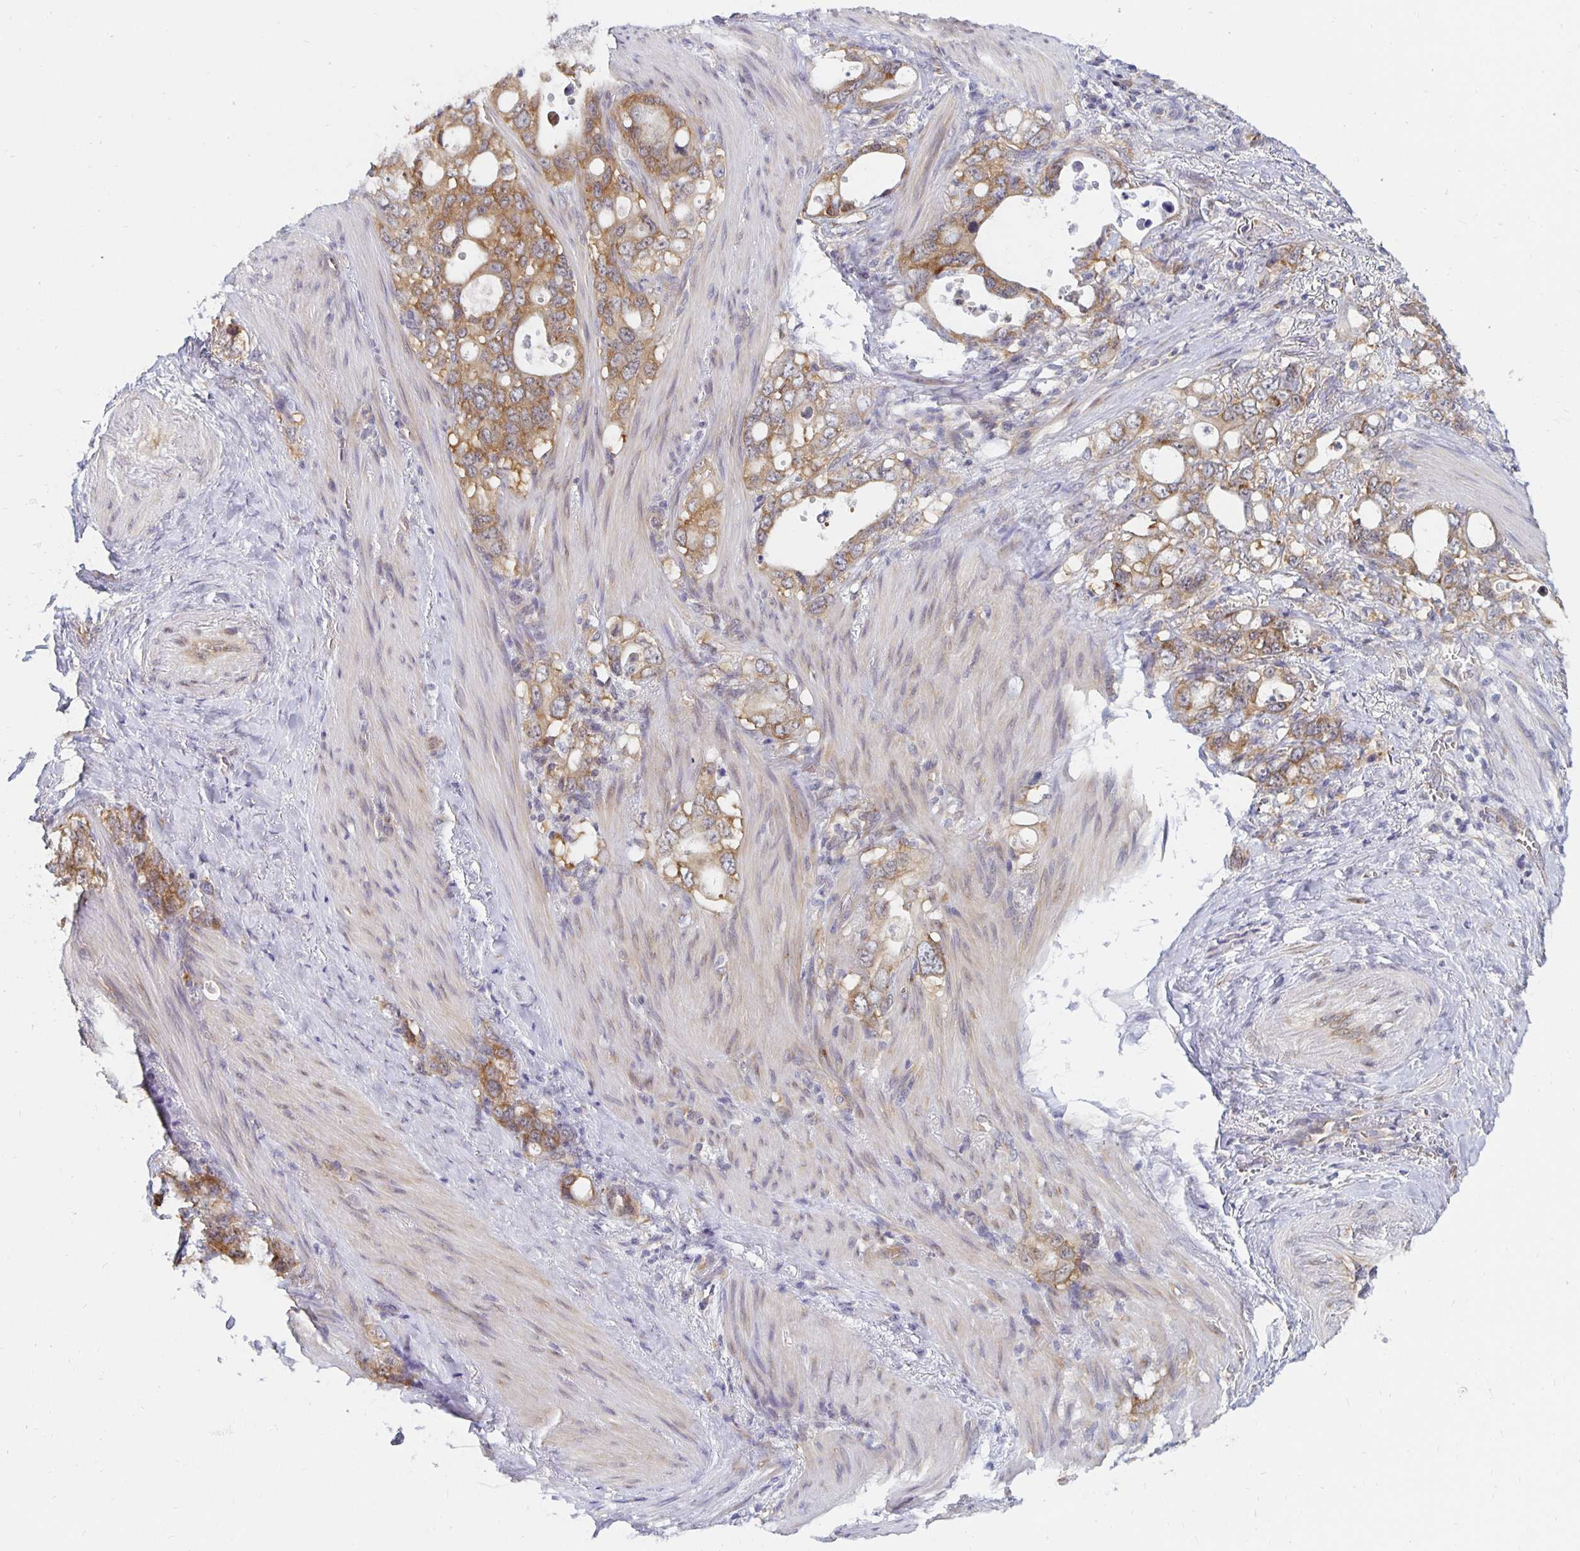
{"staining": {"intensity": "moderate", "quantity": ">75%", "location": "cytoplasmic/membranous"}, "tissue": "stomach cancer", "cell_type": "Tumor cells", "image_type": "cancer", "snomed": [{"axis": "morphology", "description": "Adenocarcinoma, NOS"}, {"axis": "topography", "description": "Stomach, upper"}], "caption": "Moderate cytoplasmic/membranous staining for a protein is seen in about >75% of tumor cells of stomach adenocarcinoma using immunohistochemistry (IHC).", "gene": "PDAP1", "patient": {"sex": "male", "age": 74}}